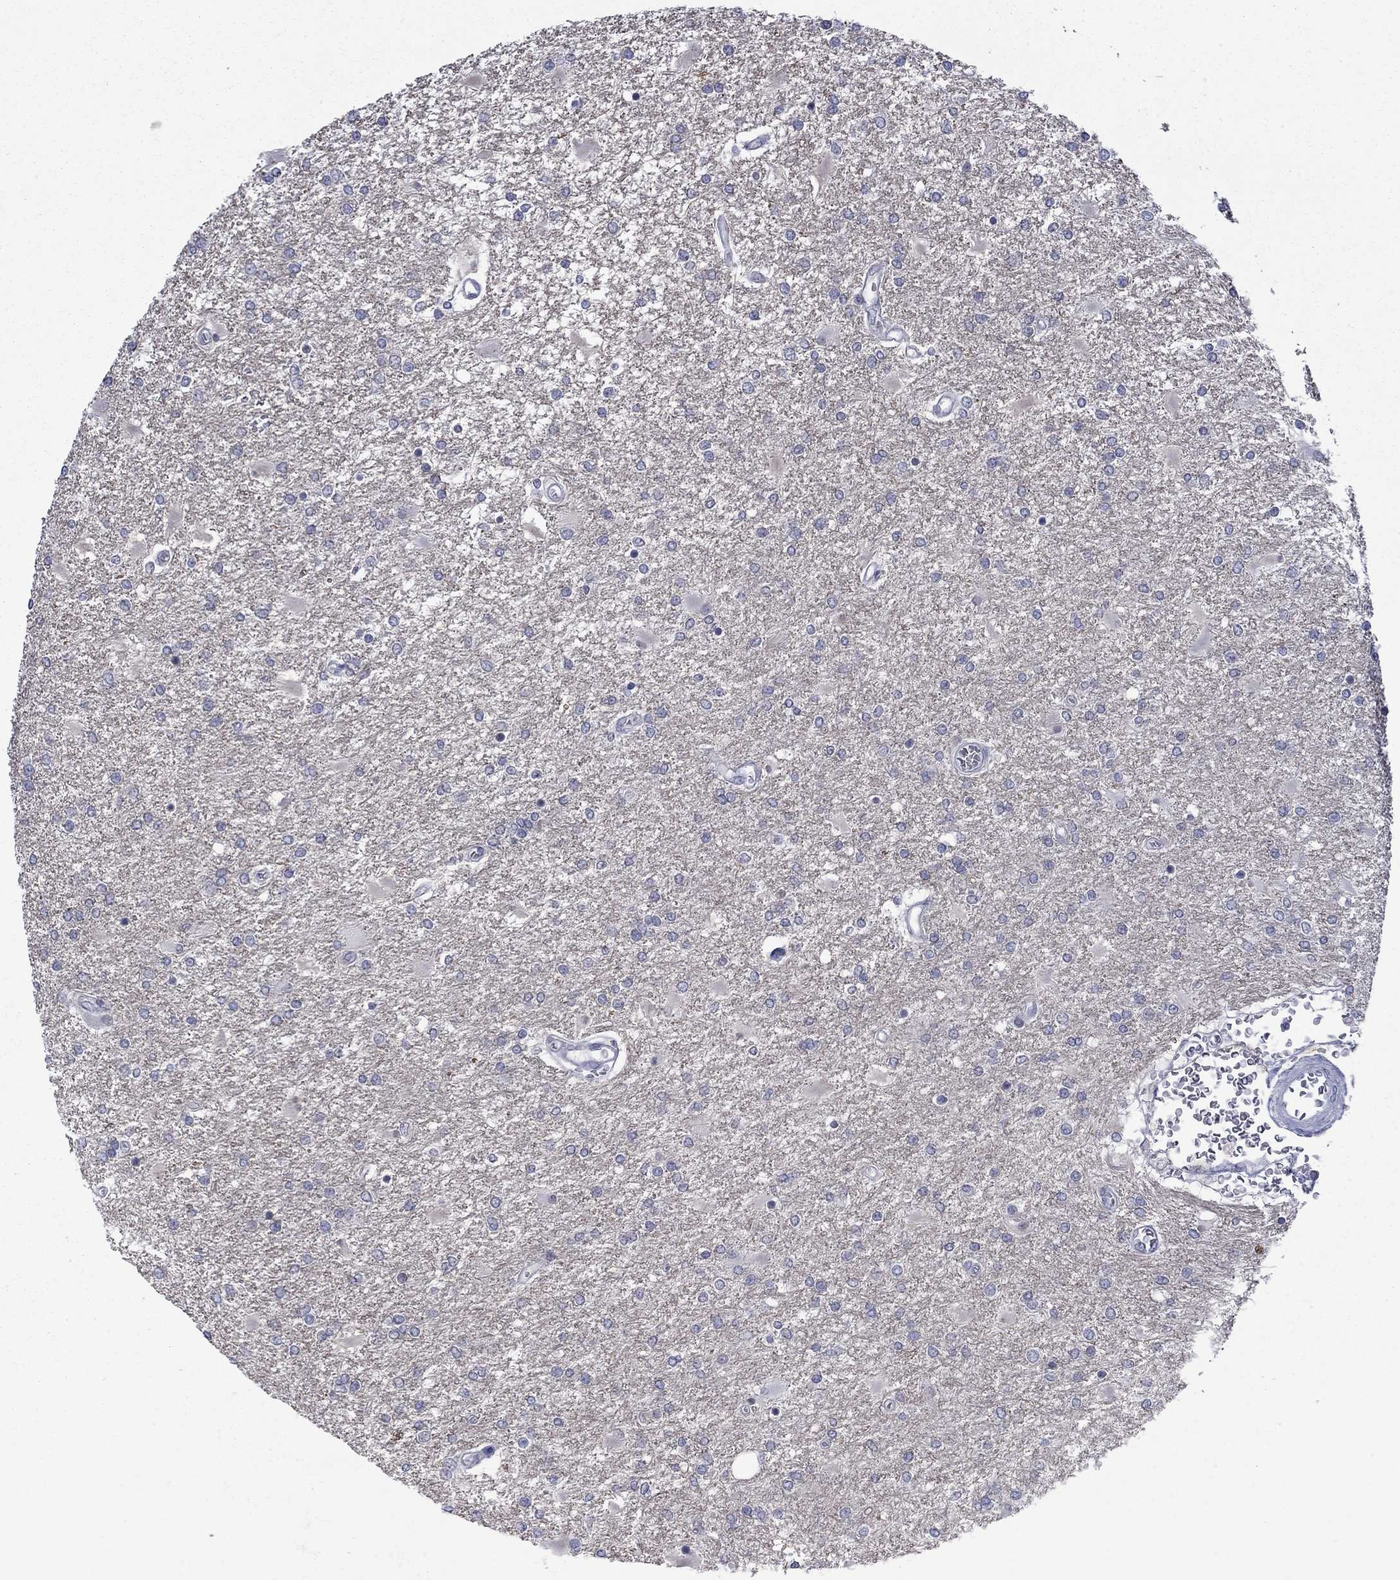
{"staining": {"intensity": "negative", "quantity": "none", "location": "none"}, "tissue": "glioma", "cell_type": "Tumor cells", "image_type": "cancer", "snomed": [{"axis": "morphology", "description": "Glioma, malignant, High grade"}, {"axis": "topography", "description": "Cerebral cortex"}], "caption": "DAB (3,3'-diaminobenzidine) immunohistochemical staining of malignant glioma (high-grade) reveals no significant positivity in tumor cells.", "gene": "NSMF", "patient": {"sex": "male", "age": 79}}